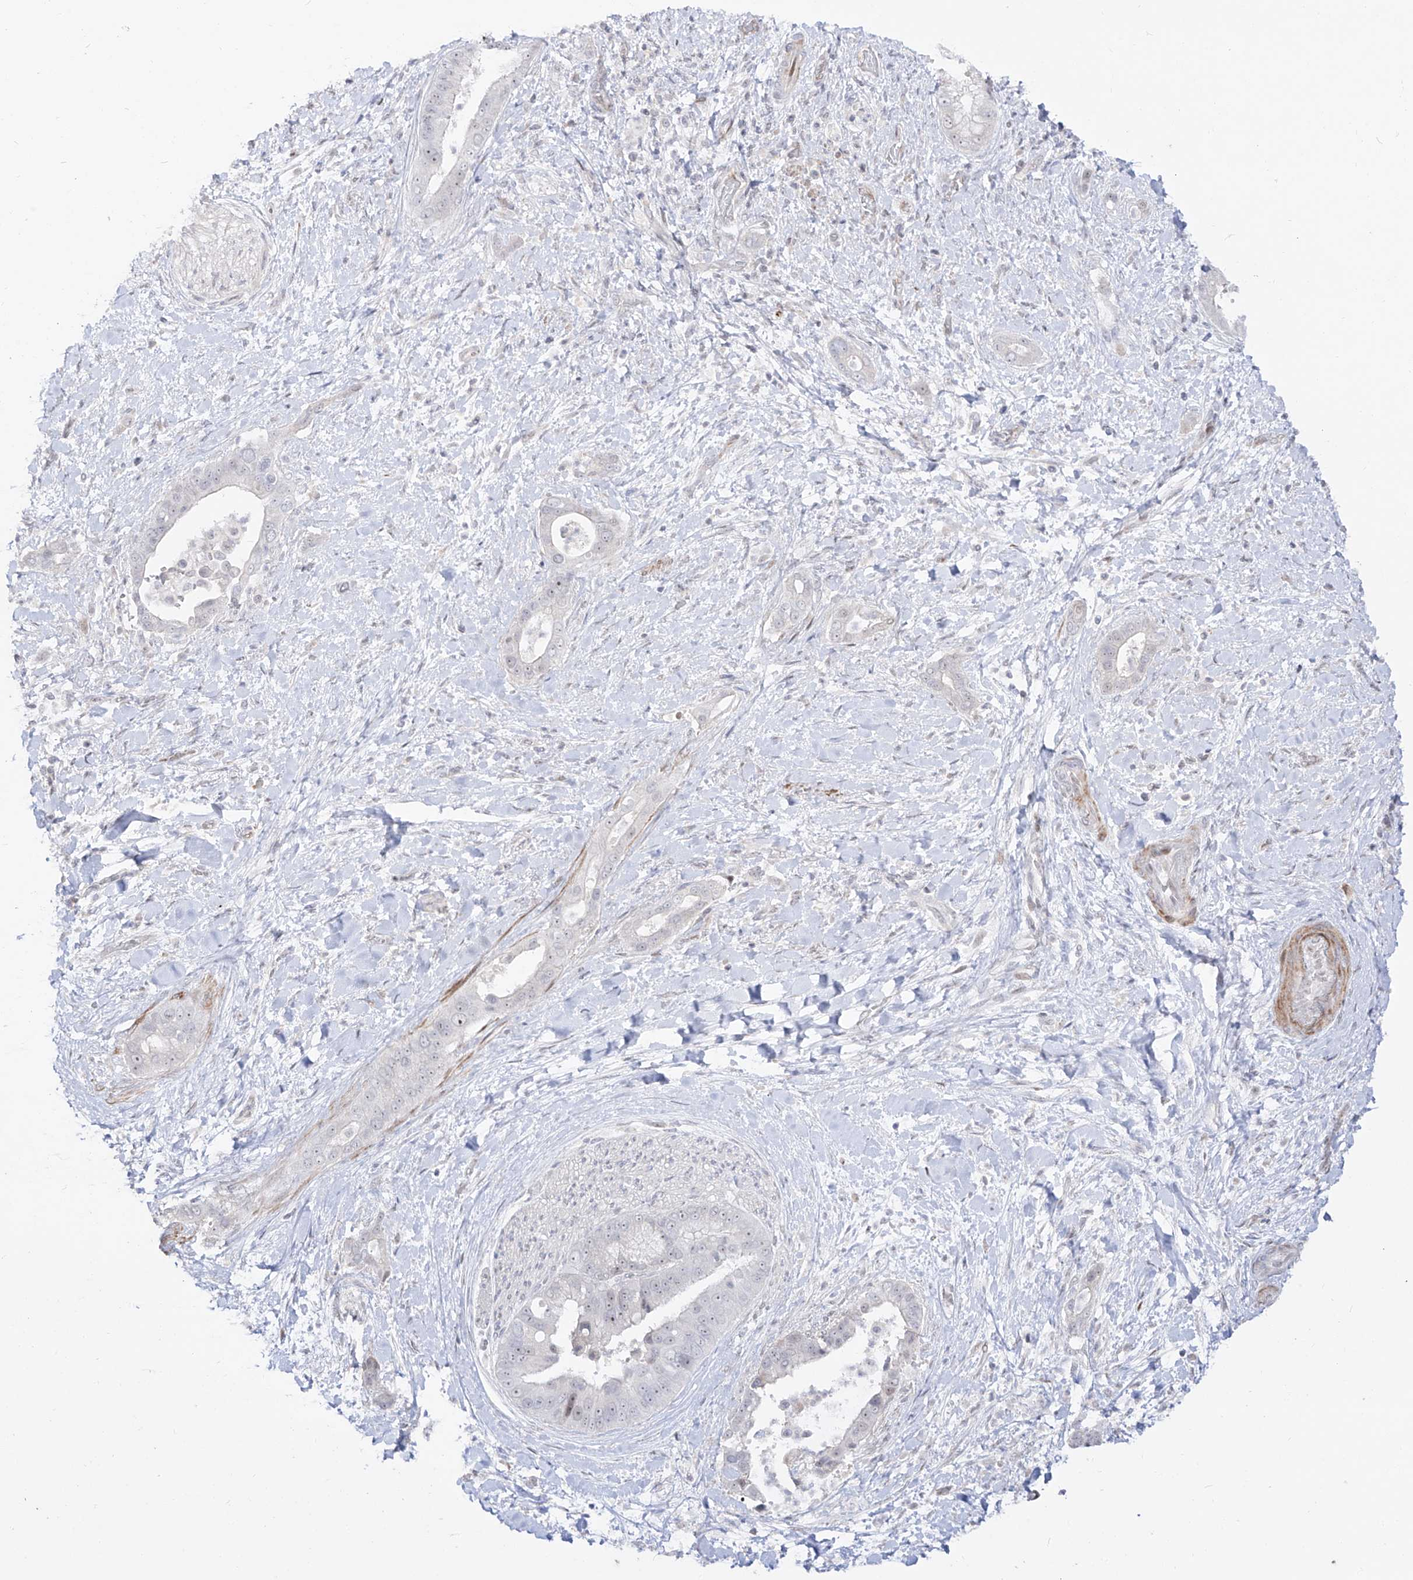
{"staining": {"intensity": "moderate", "quantity": "<25%", "location": "cytoplasmic/membranous,nuclear"}, "tissue": "liver cancer", "cell_type": "Tumor cells", "image_type": "cancer", "snomed": [{"axis": "morphology", "description": "Cholangiocarcinoma"}, {"axis": "topography", "description": "Liver"}], "caption": "Human liver cancer (cholangiocarcinoma) stained with a protein marker reveals moderate staining in tumor cells.", "gene": "ZNF180", "patient": {"sex": "female", "age": 54}}